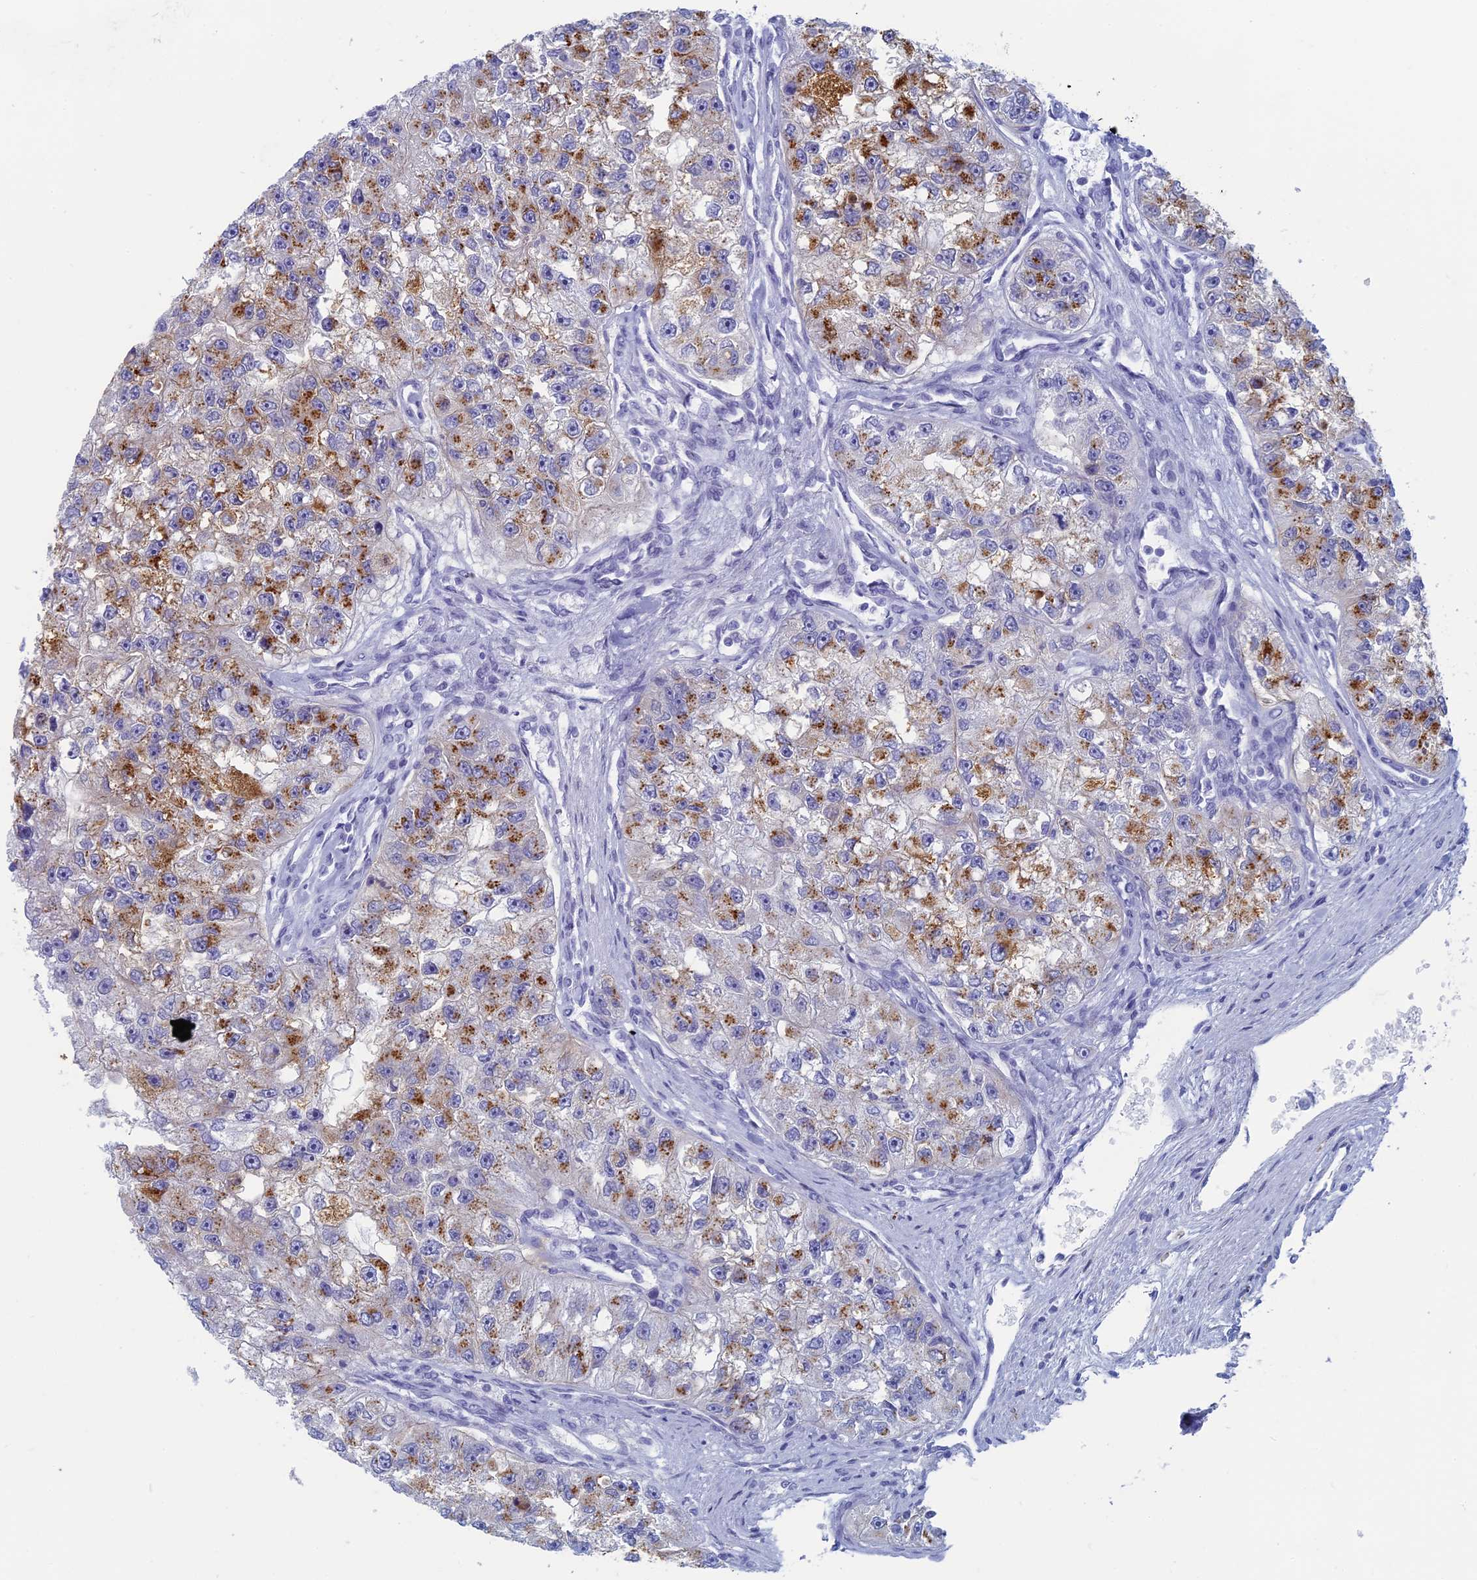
{"staining": {"intensity": "strong", "quantity": "25%-75%", "location": "cytoplasmic/membranous"}, "tissue": "renal cancer", "cell_type": "Tumor cells", "image_type": "cancer", "snomed": [{"axis": "morphology", "description": "Adenocarcinoma, NOS"}, {"axis": "topography", "description": "Kidney"}], "caption": "Renal adenocarcinoma tissue displays strong cytoplasmic/membranous positivity in about 25%-75% of tumor cells", "gene": "ALMS1", "patient": {"sex": "male", "age": 63}}